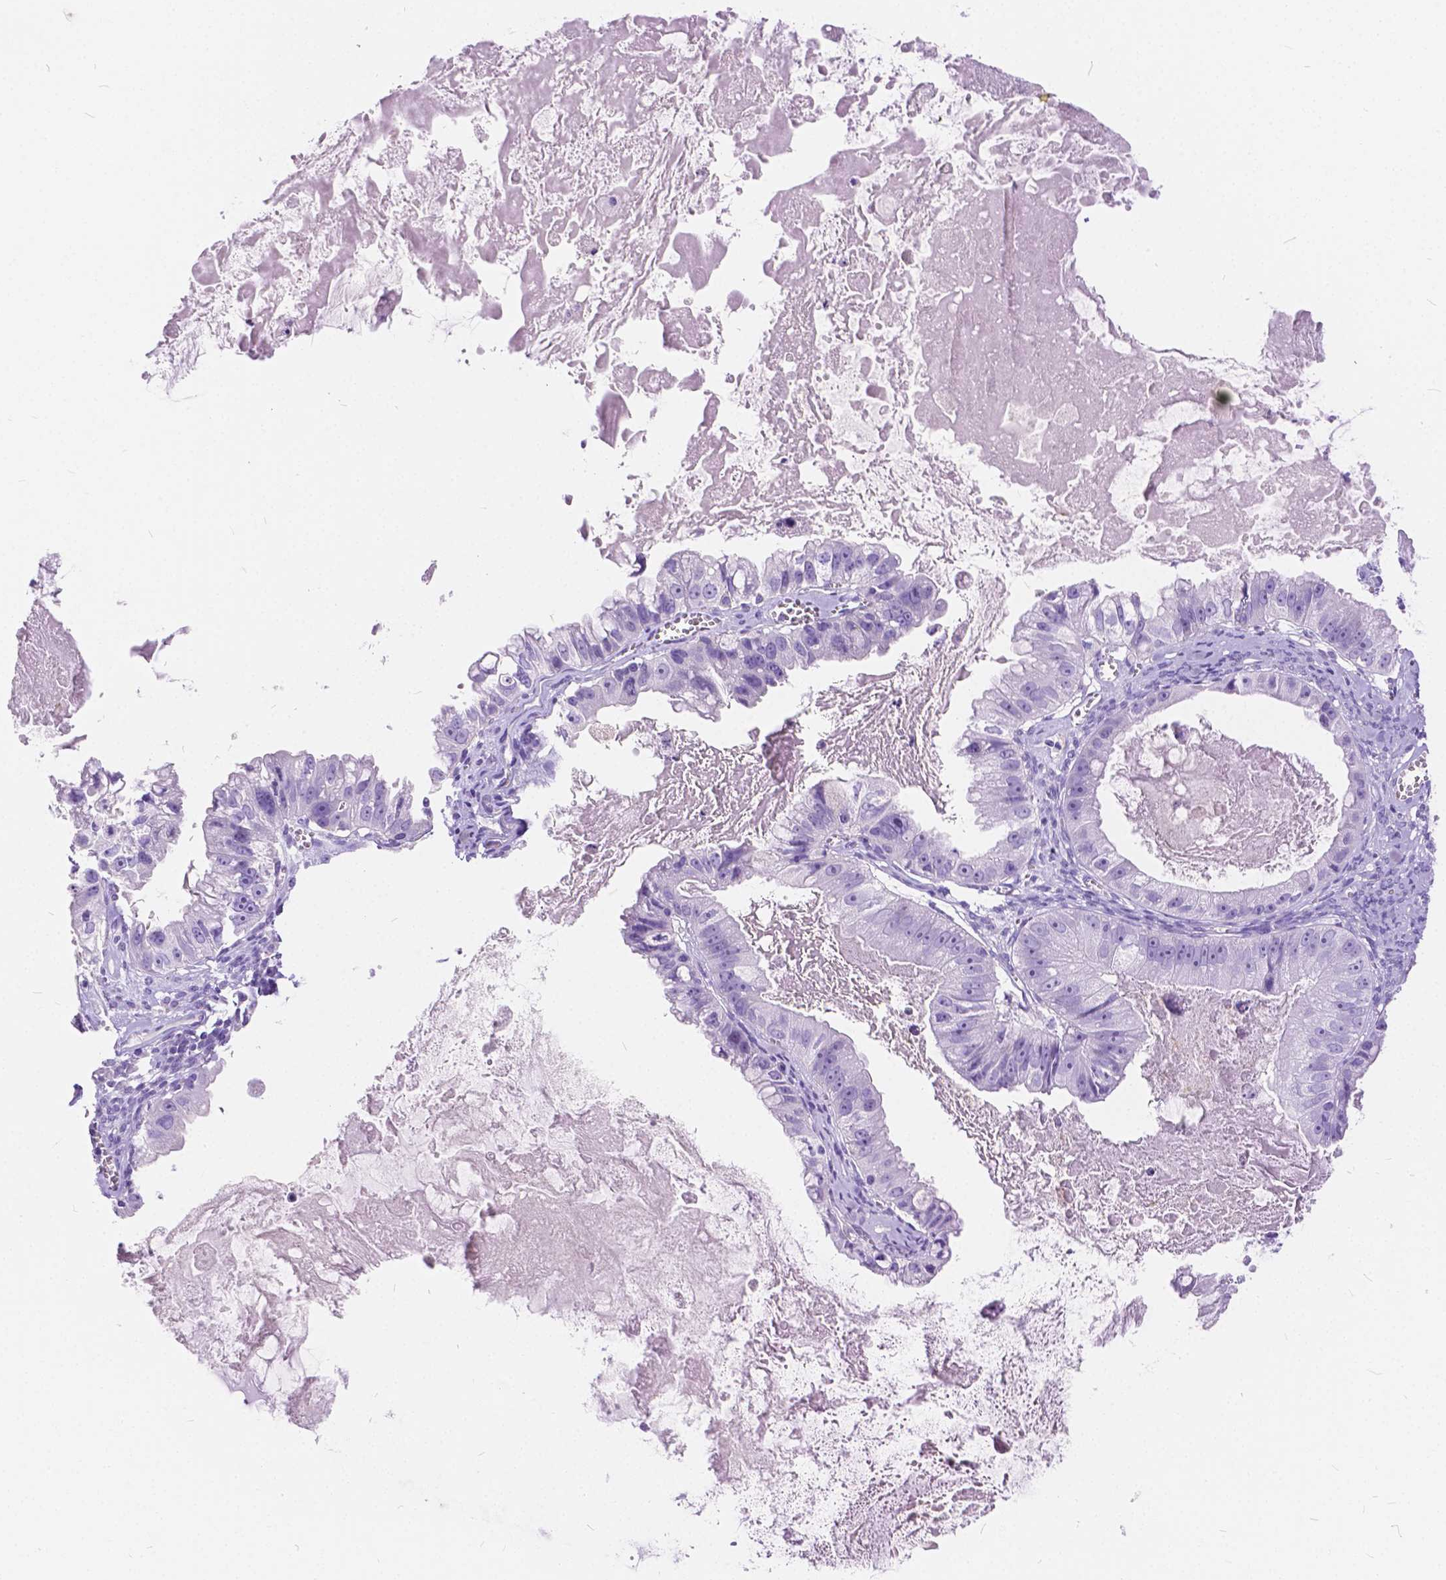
{"staining": {"intensity": "negative", "quantity": "none", "location": "none"}, "tissue": "ovarian cancer", "cell_type": "Tumor cells", "image_type": "cancer", "snomed": [{"axis": "morphology", "description": "Cystadenocarcinoma, mucinous, NOS"}, {"axis": "topography", "description": "Ovary"}], "caption": "Tumor cells show no significant positivity in mucinous cystadenocarcinoma (ovarian).", "gene": "CHRM1", "patient": {"sex": "female", "age": 61}}